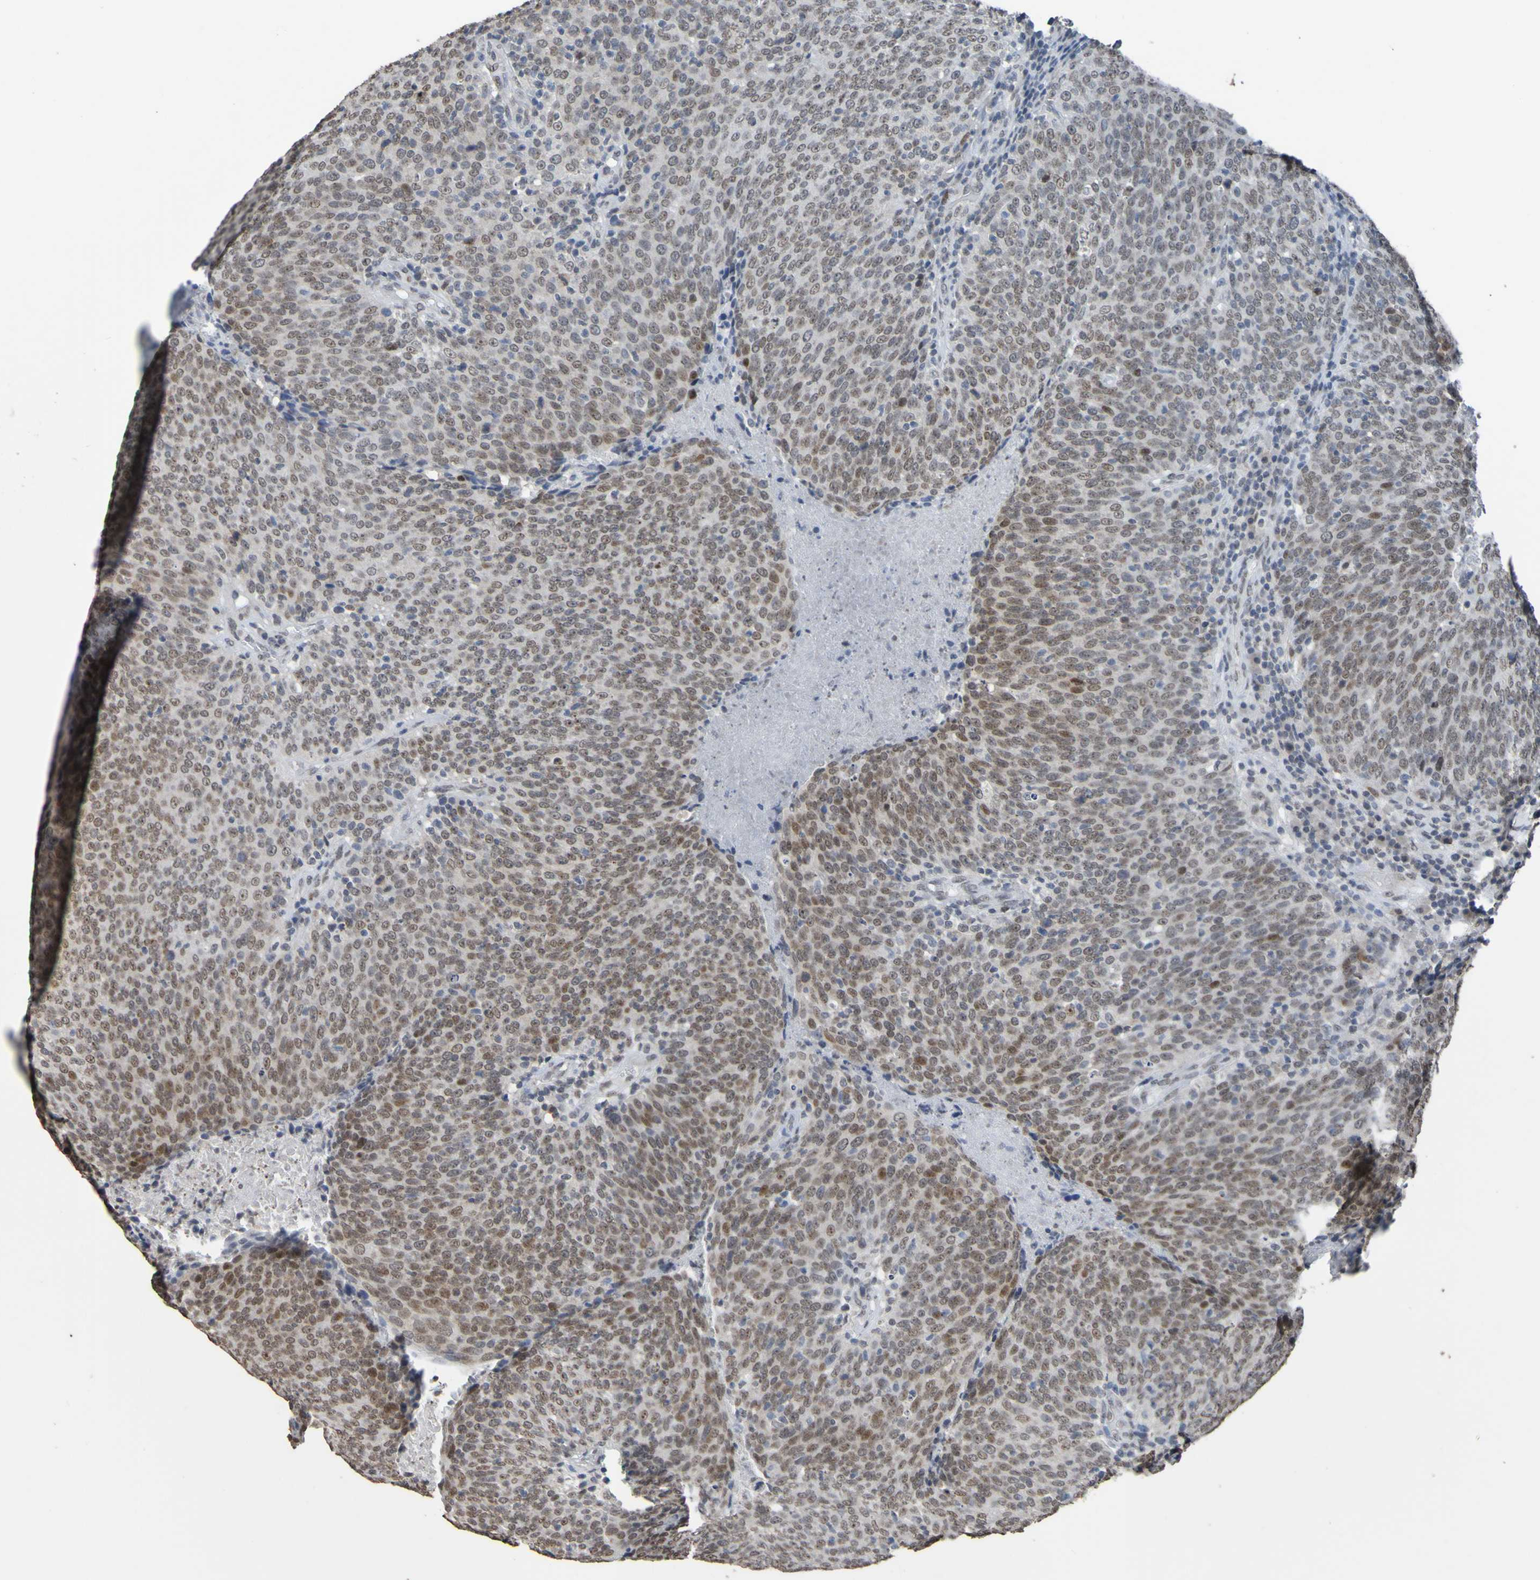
{"staining": {"intensity": "weak", "quantity": ">75%", "location": "nuclear"}, "tissue": "head and neck cancer", "cell_type": "Tumor cells", "image_type": "cancer", "snomed": [{"axis": "morphology", "description": "Squamous cell carcinoma, NOS"}, {"axis": "morphology", "description": "Squamous cell carcinoma, metastatic, NOS"}, {"axis": "topography", "description": "Lymph node"}, {"axis": "topography", "description": "Head-Neck"}], "caption": "This is an image of immunohistochemistry staining of head and neck metastatic squamous cell carcinoma, which shows weak staining in the nuclear of tumor cells.", "gene": "ALKBH2", "patient": {"sex": "male", "age": 62}}